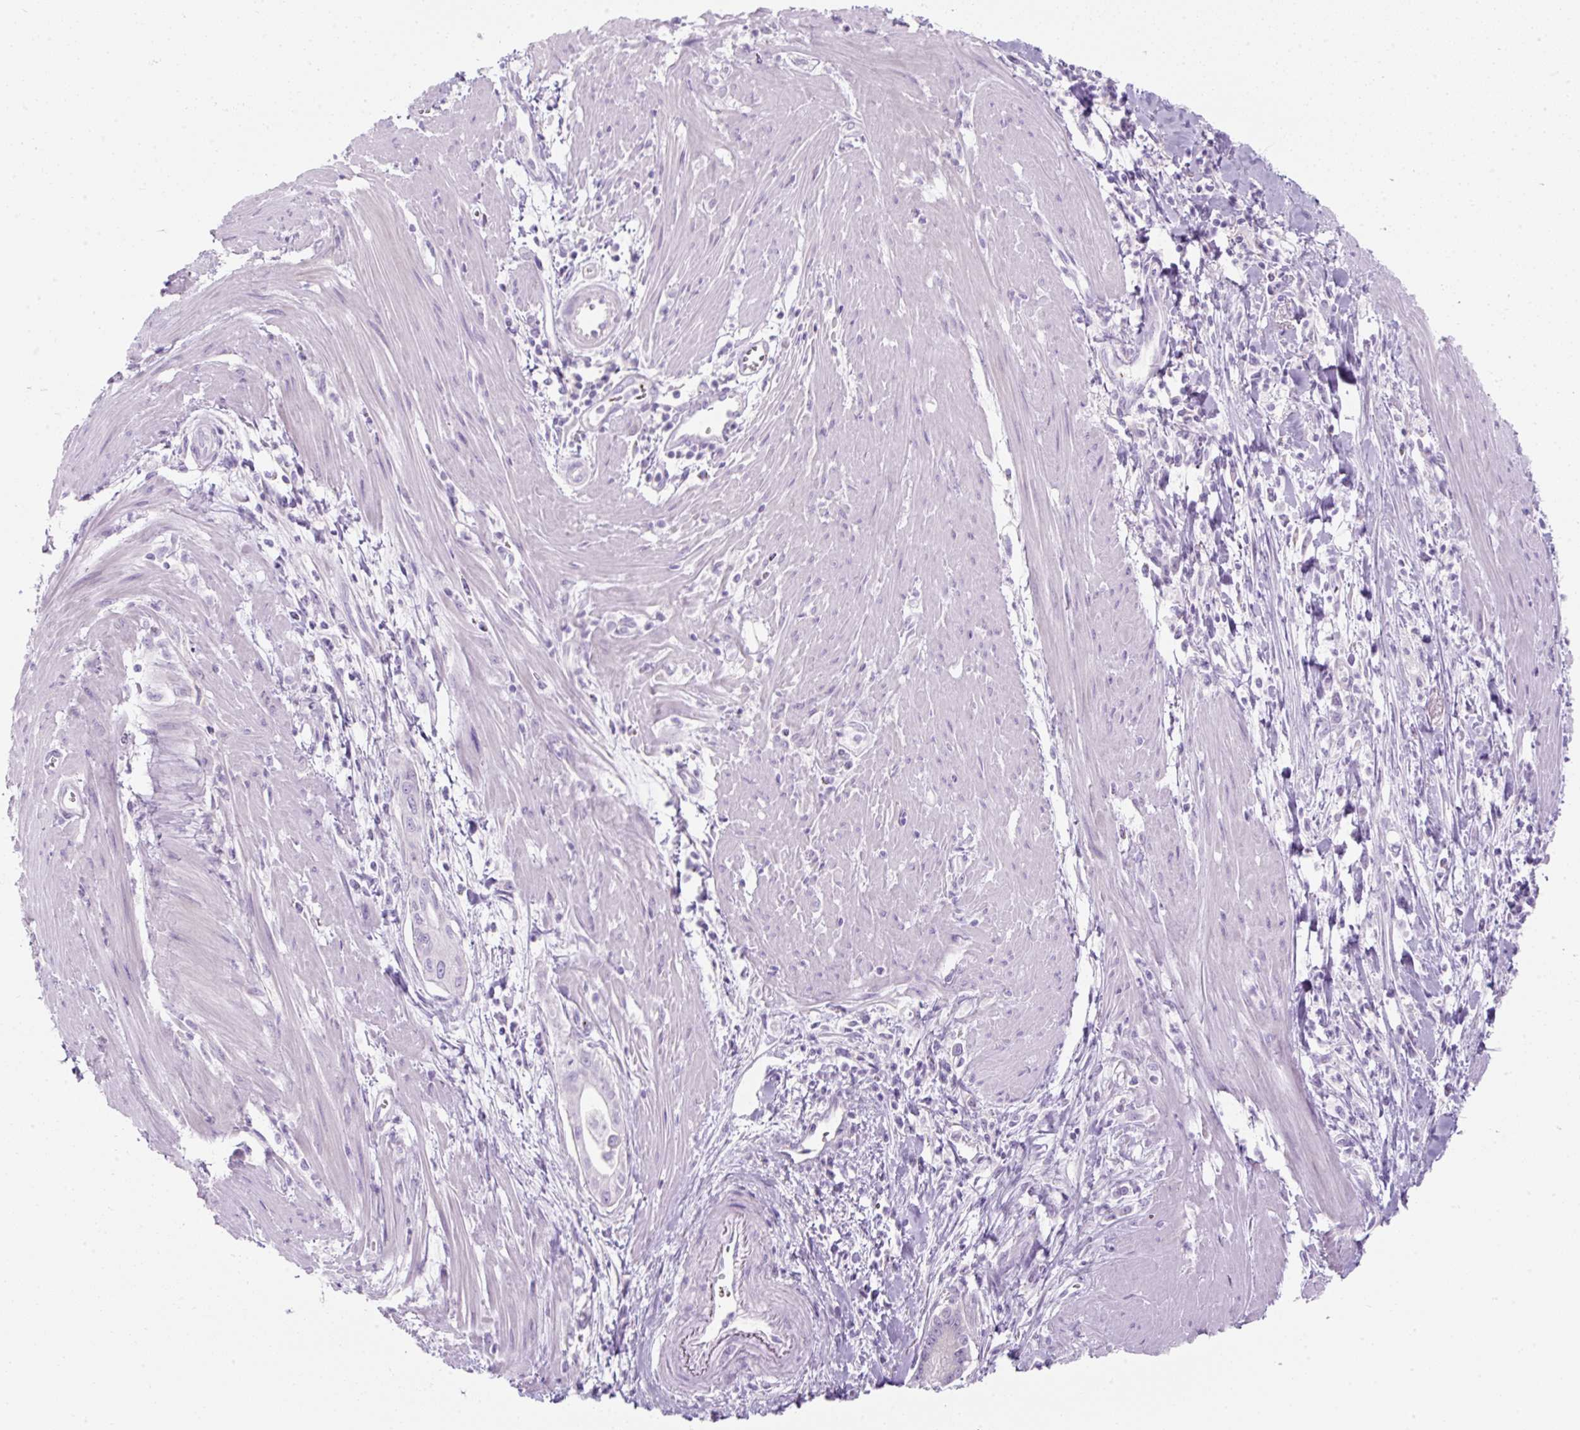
{"staining": {"intensity": "negative", "quantity": "none", "location": "none"}, "tissue": "pancreatic cancer", "cell_type": "Tumor cells", "image_type": "cancer", "snomed": [{"axis": "morphology", "description": "Adenocarcinoma, NOS"}, {"axis": "topography", "description": "Pancreas"}], "caption": "IHC photomicrograph of human pancreatic cancer stained for a protein (brown), which exhibits no positivity in tumor cells.", "gene": "PF4V1", "patient": {"sex": "male", "age": 78}}